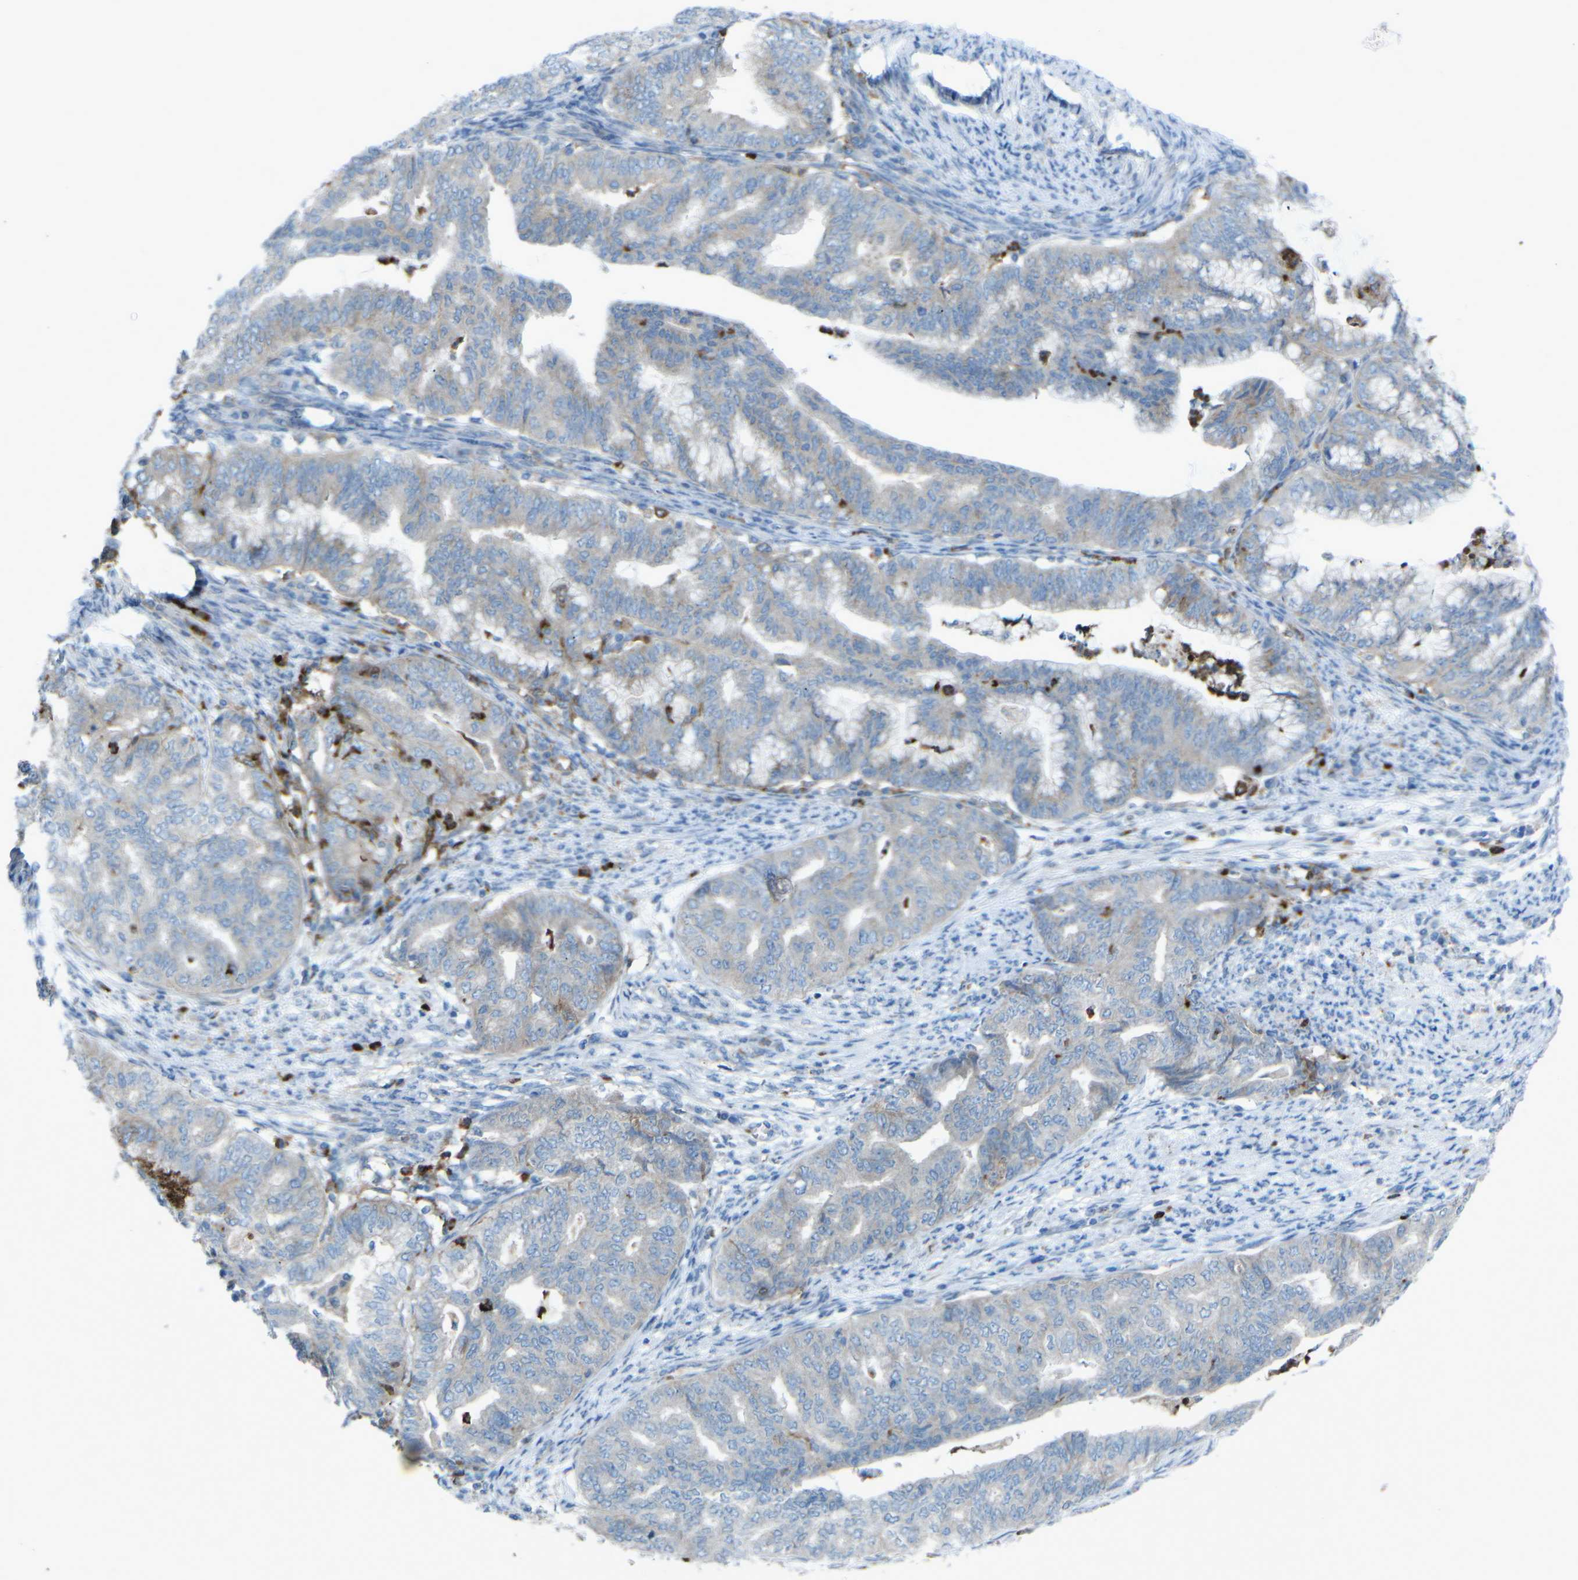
{"staining": {"intensity": "negative", "quantity": "none", "location": "none"}, "tissue": "endometrial cancer", "cell_type": "Tumor cells", "image_type": "cancer", "snomed": [{"axis": "morphology", "description": "Adenocarcinoma, NOS"}, {"axis": "topography", "description": "Endometrium"}], "caption": "This is a histopathology image of IHC staining of endometrial adenocarcinoma, which shows no staining in tumor cells.", "gene": "STK11", "patient": {"sex": "female", "age": 79}}